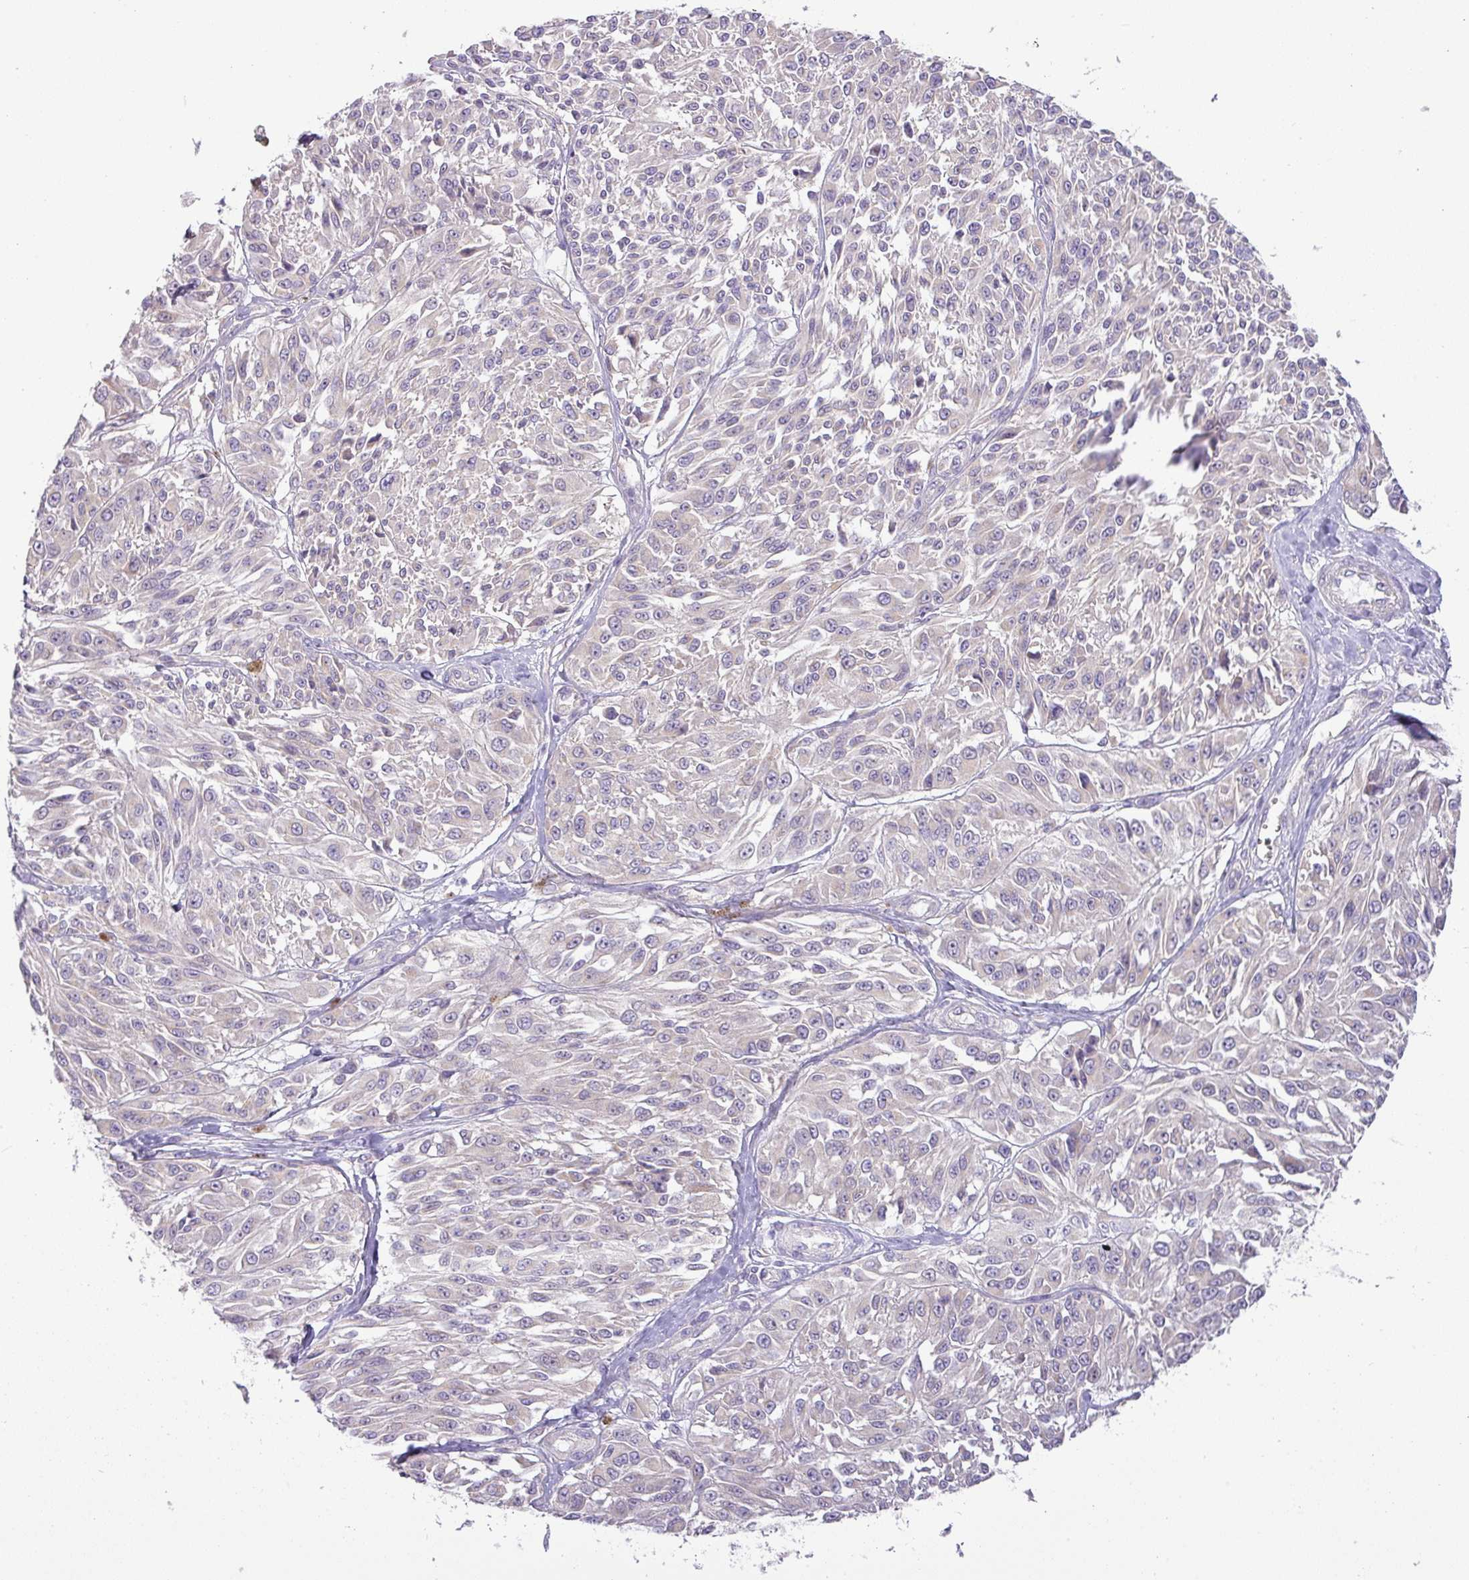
{"staining": {"intensity": "negative", "quantity": "none", "location": "none"}, "tissue": "melanoma", "cell_type": "Tumor cells", "image_type": "cancer", "snomed": [{"axis": "morphology", "description": "Malignant melanoma, NOS"}, {"axis": "topography", "description": "Skin"}], "caption": "IHC of melanoma displays no positivity in tumor cells.", "gene": "GALNT12", "patient": {"sex": "male", "age": 94}}